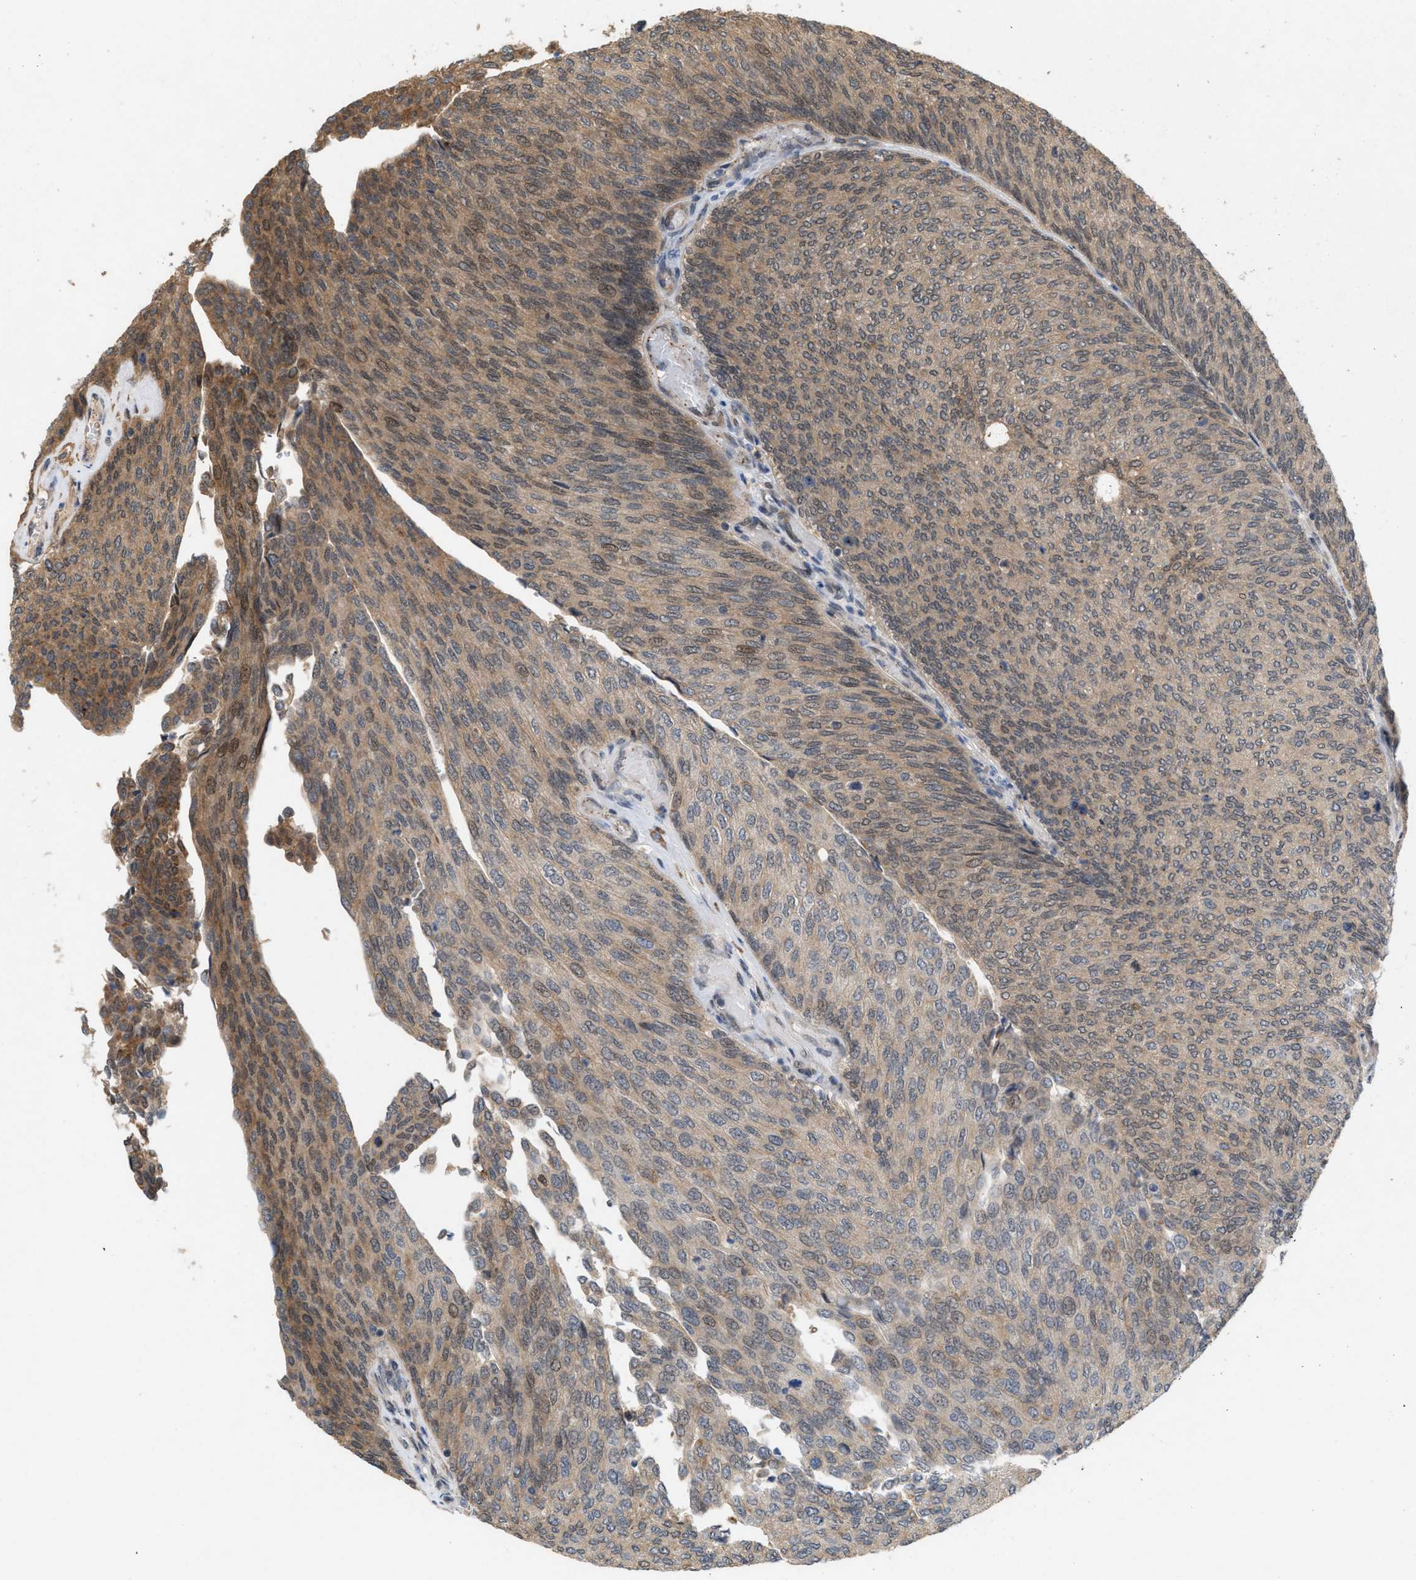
{"staining": {"intensity": "moderate", "quantity": ">75%", "location": "cytoplasmic/membranous,nuclear"}, "tissue": "urothelial cancer", "cell_type": "Tumor cells", "image_type": "cancer", "snomed": [{"axis": "morphology", "description": "Urothelial carcinoma, Low grade"}, {"axis": "topography", "description": "Urinary bladder"}], "caption": "About >75% of tumor cells in human low-grade urothelial carcinoma demonstrate moderate cytoplasmic/membranous and nuclear protein expression as visualized by brown immunohistochemical staining.", "gene": "MFSD6", "patient": {"sex": "female", "age": 79}}